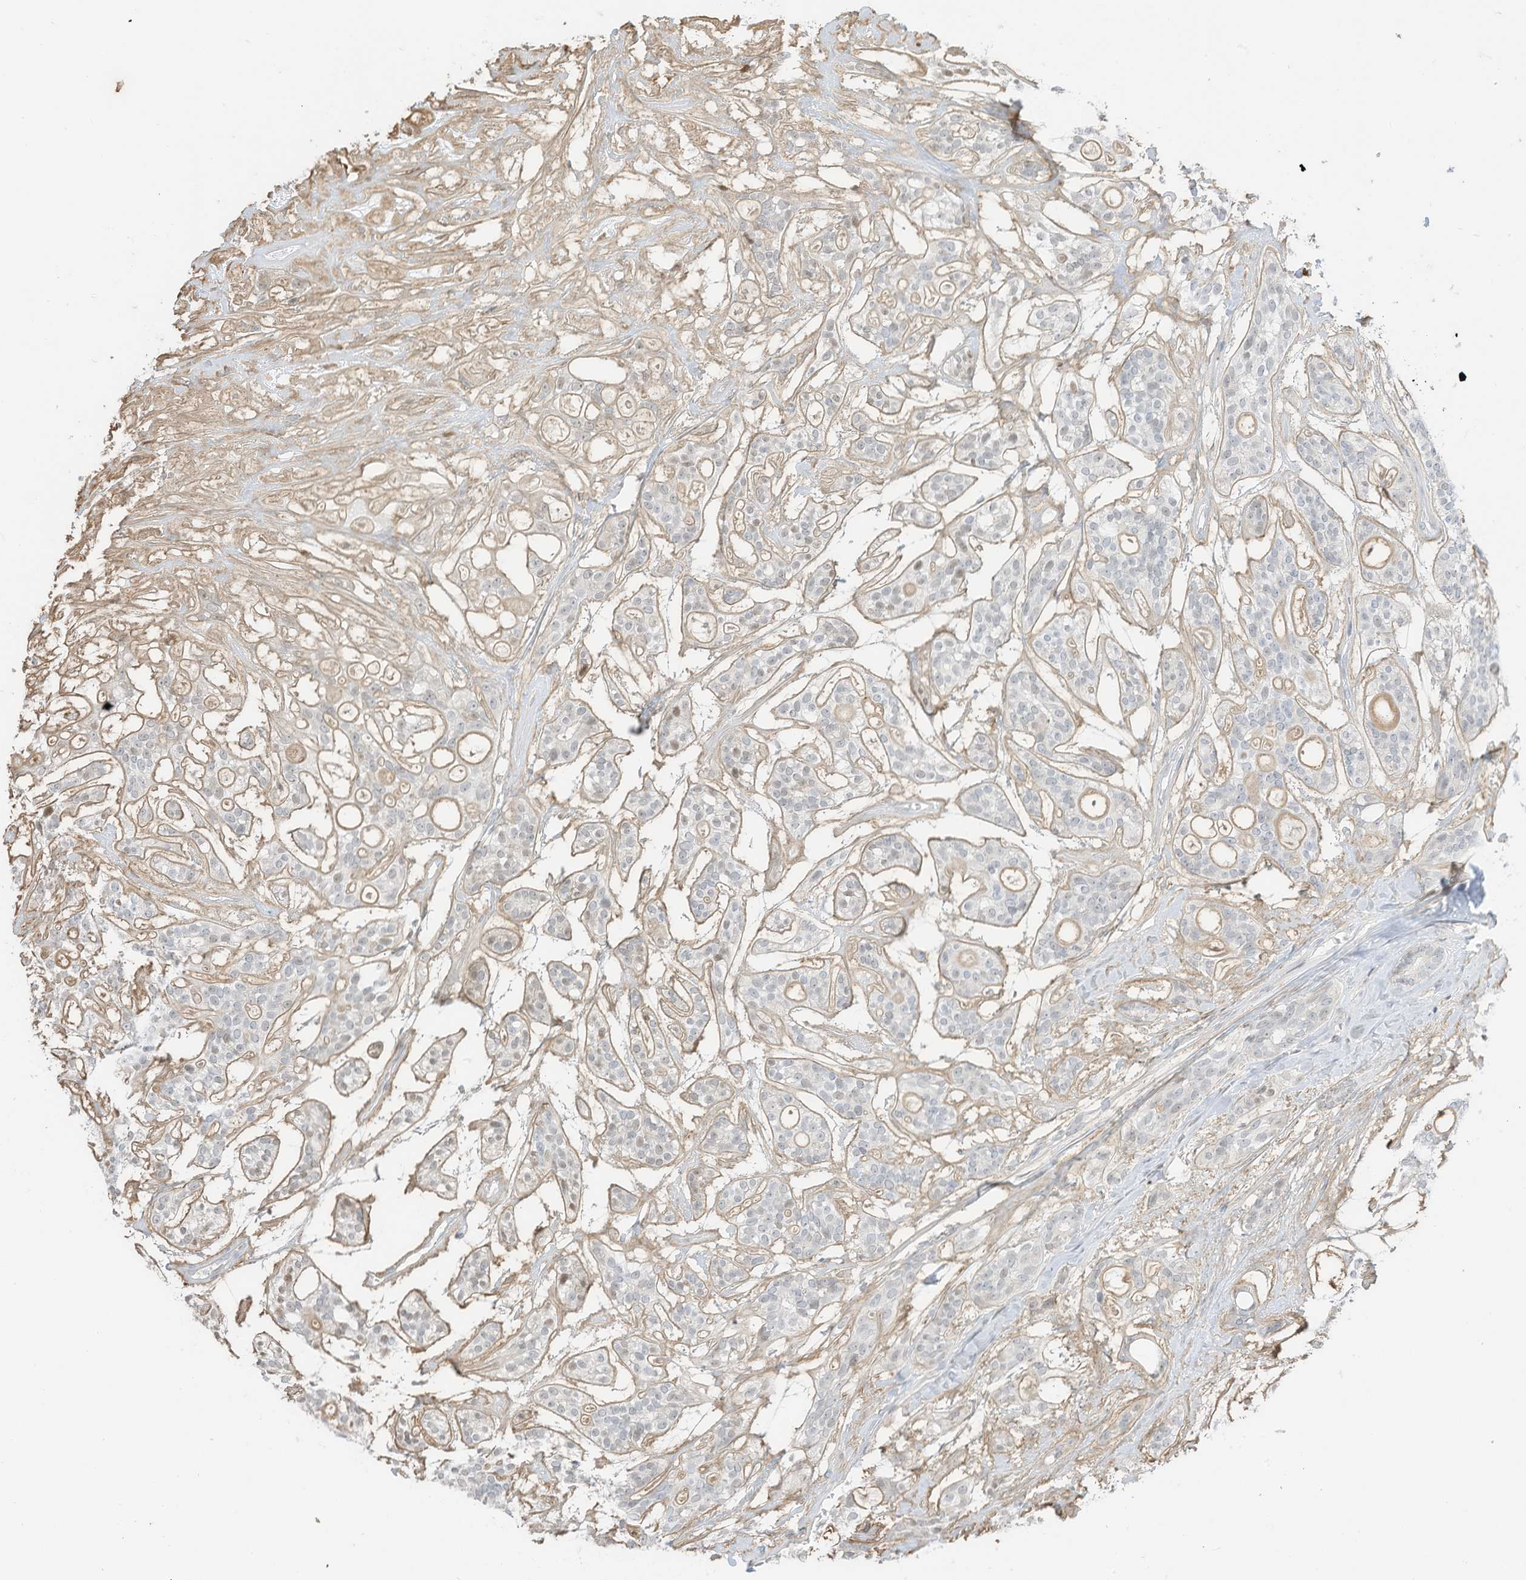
{"staining": {"intensity": "weak", "quantity": "25%-75%", "location": "cytoplasmic/membranous"}, "tissue": "head and neck cancer", "cell_type": "Tumor cells", "image_type": "cancer", "snomed": [{"axis": "morphology", "description": "Adenocarcinoma, NOS"}, {"axis": "topography", "description": "Head-Neck"}], "caption": "Head and neck cancer (adenocarcinoma) stained with a protein marker exhibits weak staining in tumor cells.", "gene": "ASPRV1", "patient": {"sex": "male", "age": 66}}